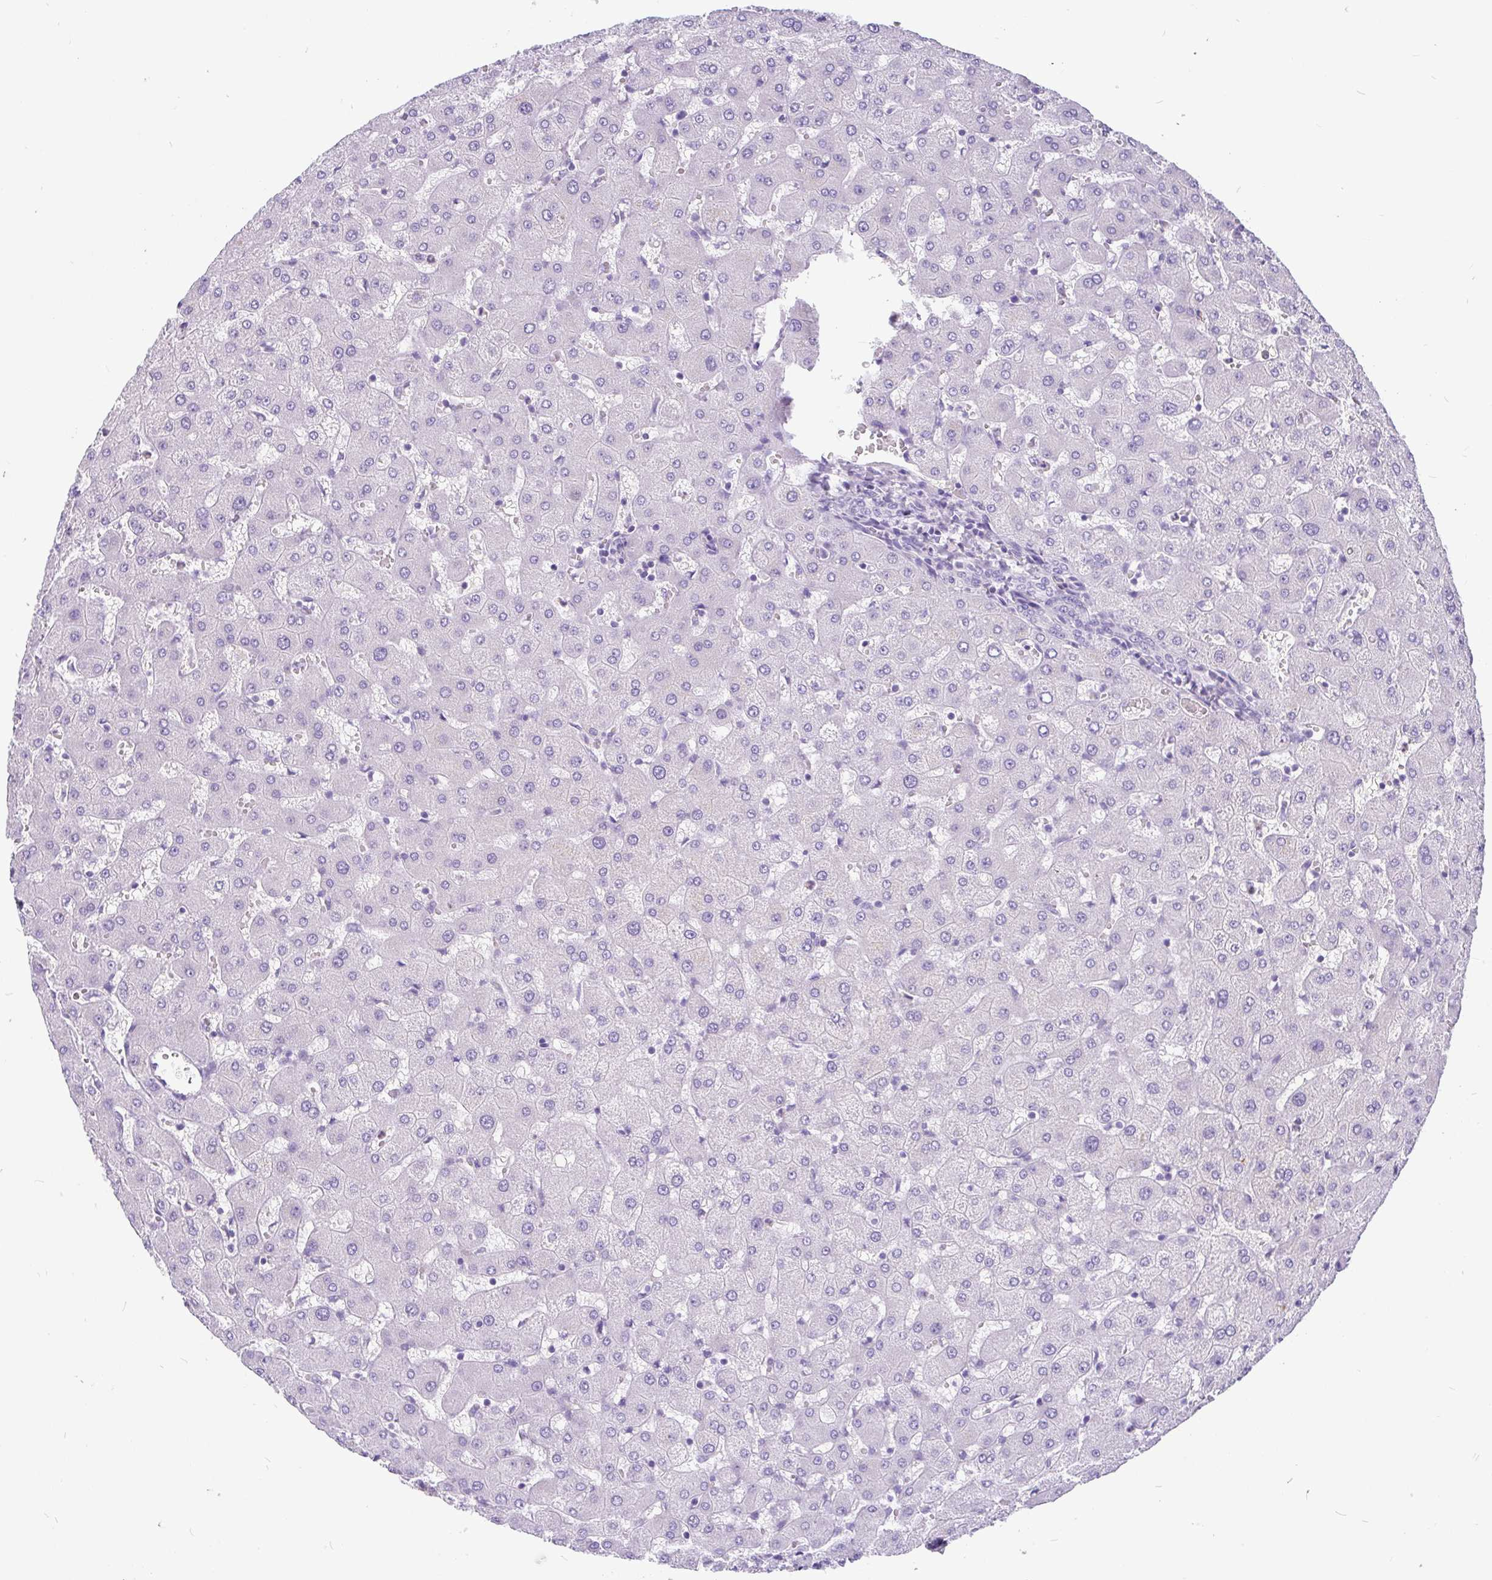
{"staining": {"intensity": "negative", "quantity": "none", "location": "none"}, "tissue": "liver", "cell_type": "Cholangiocytes", "image_type": "normal", "snomed": [{"axis": "morphology", "description": "Normal tissue, NOS"}, {"axis": "topography", "description": "Liver"}], "caption": "Human liver stained for a protein using IHC exhibits no positivity in cholangiocytes.", "gene": "KIAA2013", "patient": {"sex": "female", "age": 63}}